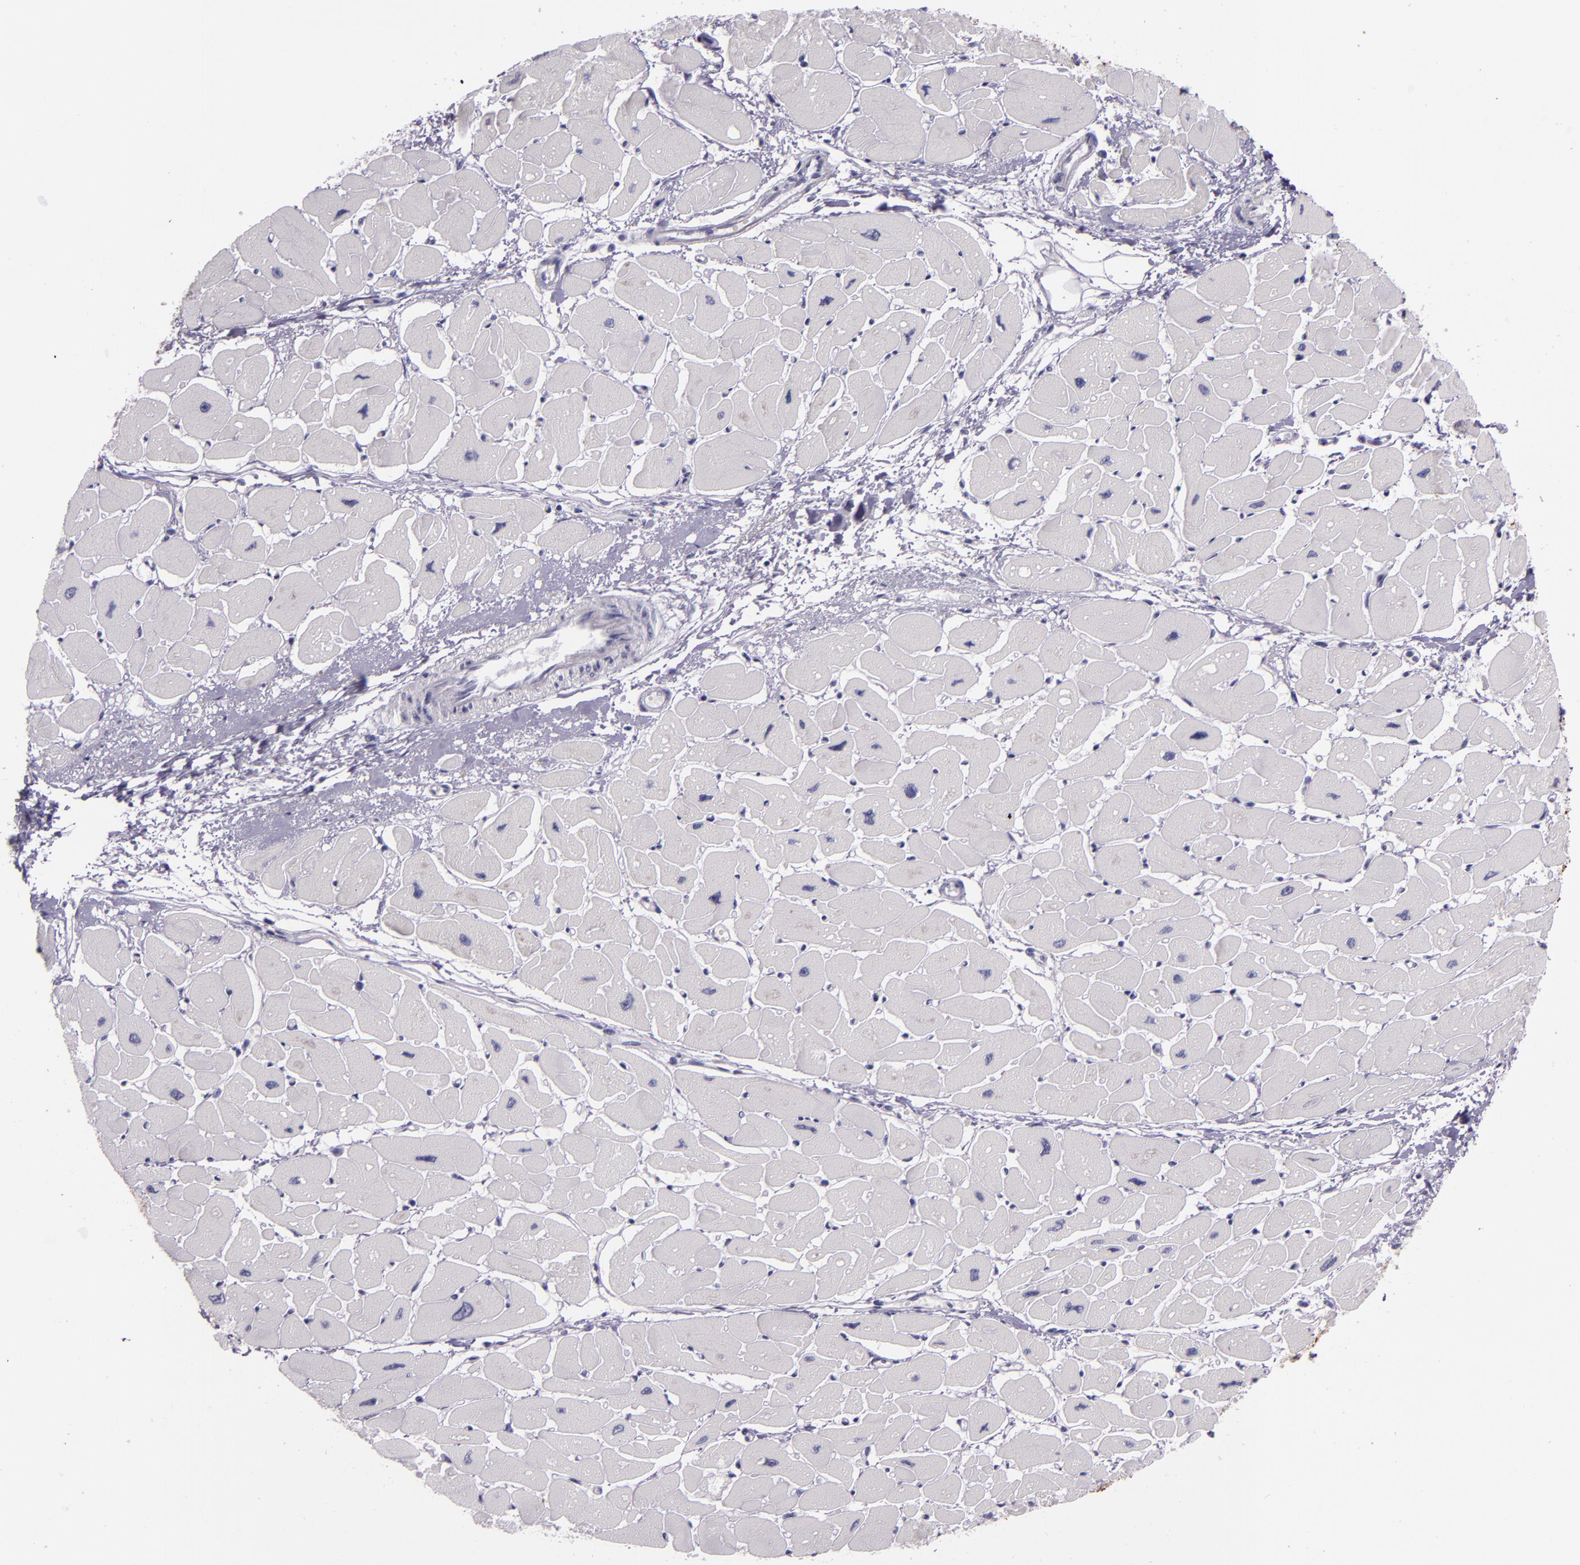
{"staining": {"intensity": "negative", "quantity": "none", "location": "none"}, "tissue": "heart muscle", "cell_type": "Cardiomyocytes", "image_type": "normal", "snomed": [{"axis": "morphology", "description": "Normal tissue, NOS"}, {"axis": "topography", "description": "Heart"}], "caption": "A high-resolution histopathology image shows IHC staining of unremarkable heart muscle, which exhibits no significant staining in cardiomyocytes. (DAB (3,3'-diaminobenzidine) immunohistochemistry (IHC) with hematoxylin counter stain).", "gene": "INA", "patient": {"sex": "female", "age": 54}}